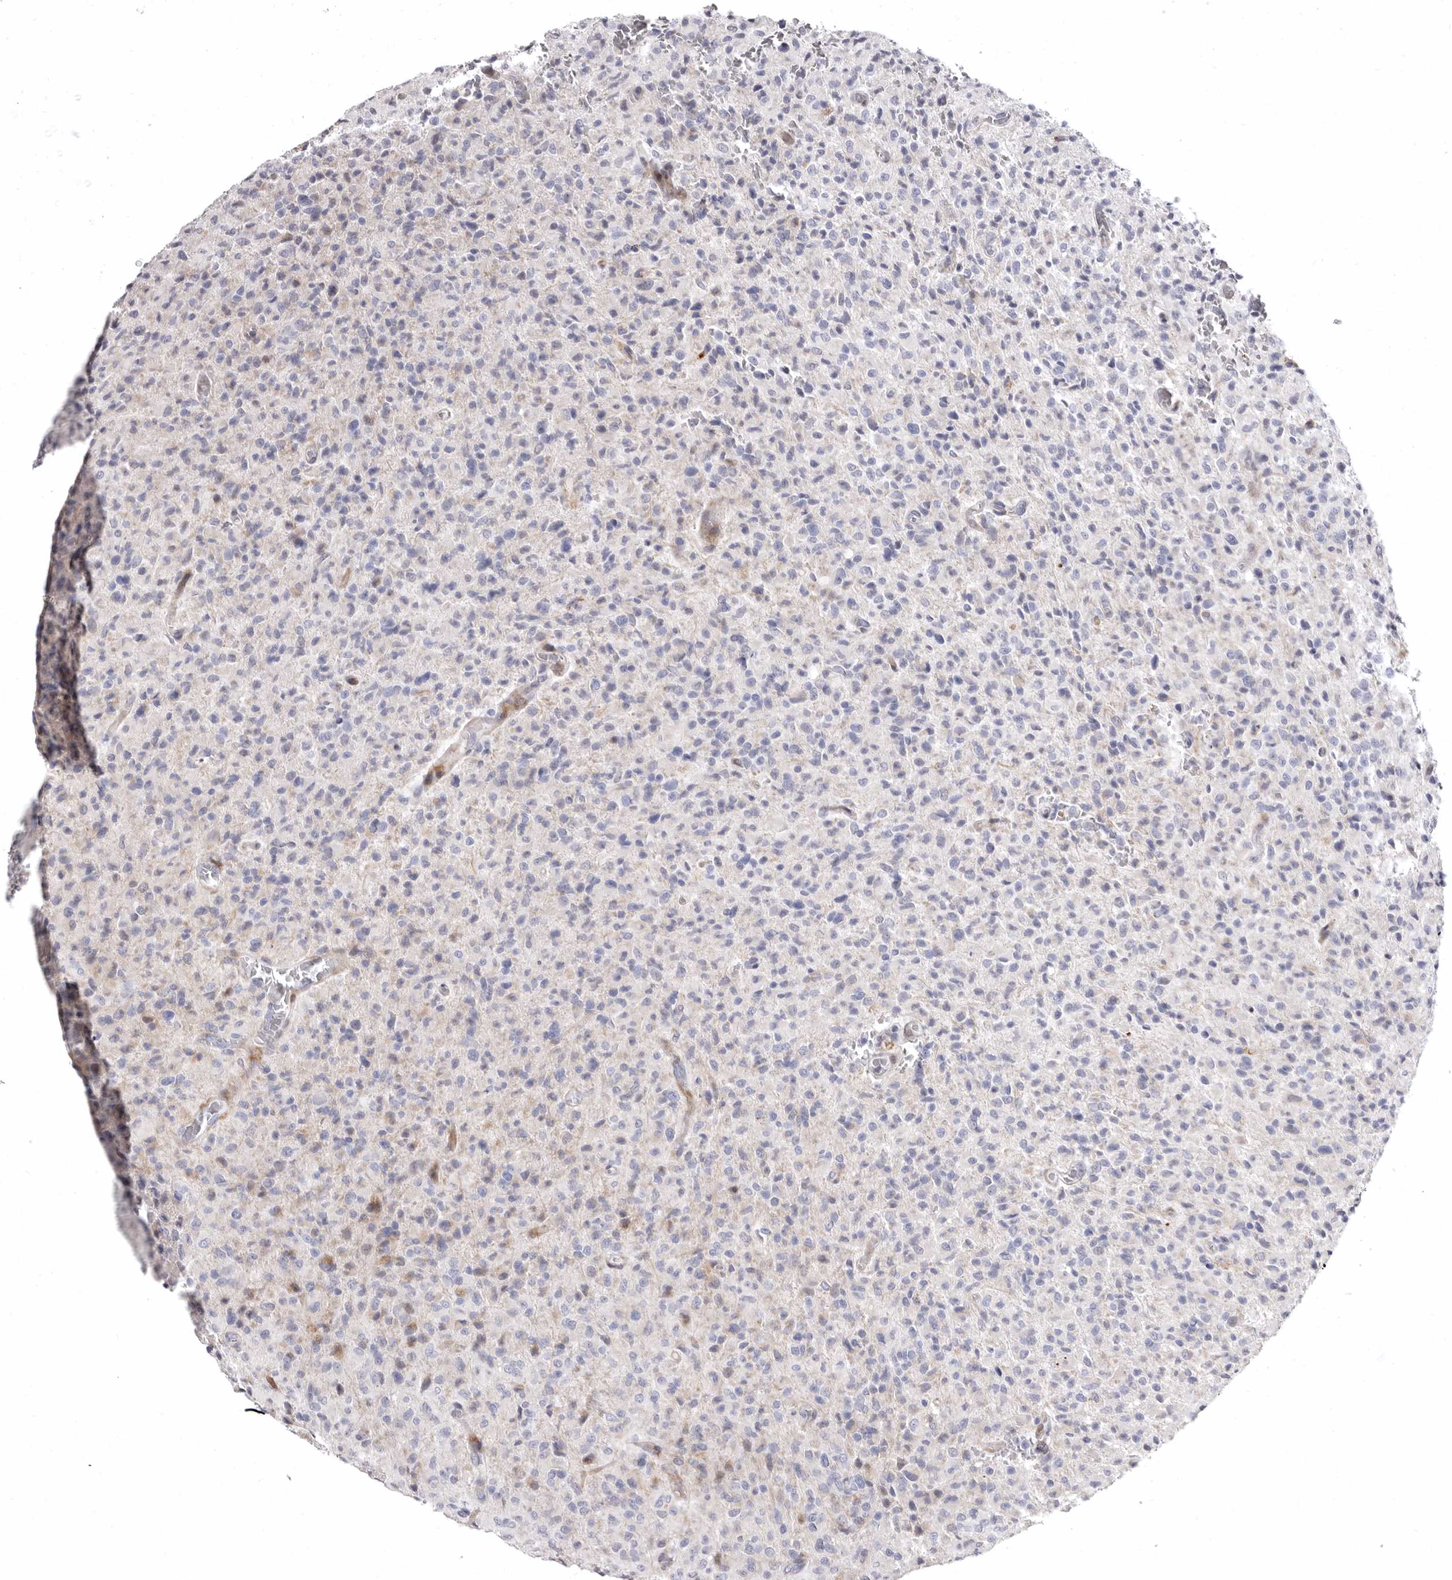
{"staining": {"intensity": "negative", "quantity": "none", "location": "none"}, "tissue": "glioma", "cell_type": "Tumor cells", "image_type": "cancer", "snomed": [{"axis": "morphology", "description": "Glioma, malignant, High grade"}, {"axis": "topography", "description": "Brain"}], "caption": "Human malignant glioma (high-grade) stained for a protein using immunohistochemistry (IHC) displays no expression in tumor cells.", "gene": "AIDA", "patient": {"sex": "female", "age": 57}}